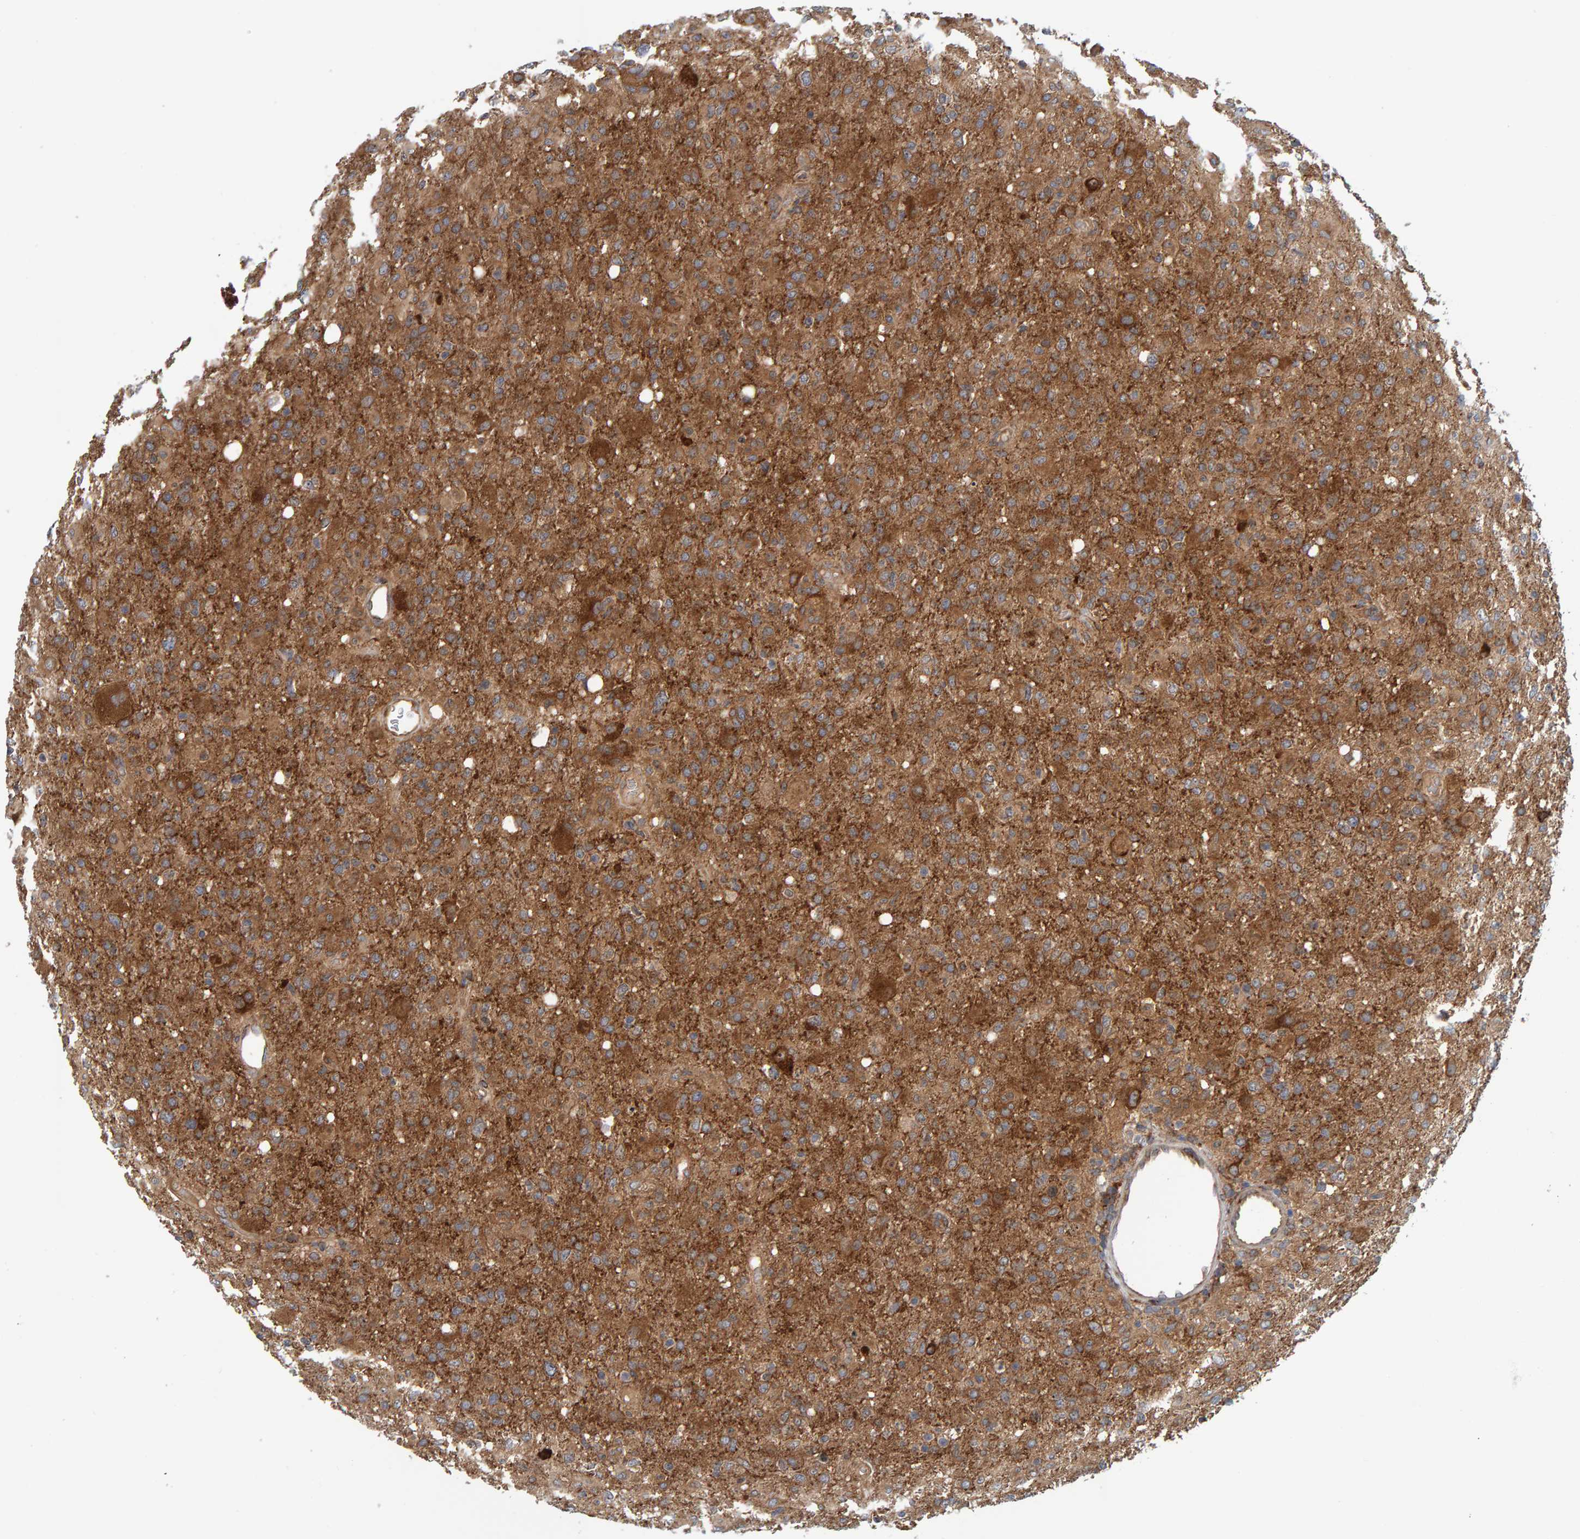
{"staining": {"intensity": "strong", "quantity": ">75%", "location": "cytoplasmic/membranous"}, "tissue": "glioma", "cell_type": "Tumor cells", "image_type": "cancer", "snomed": [{"axis": "morphology", "description": "Glioma, malignant, High grade"}, {"axis": "topography", "description": "Brain"}], "caption": "About >75% of tumor cells in human glioma show strong cytoplasmic/membranous protein expression as visualized by brown immunohistochemical staining.", "gene": "BAIAP2", "patient": {"sex": "female", "age": 57}}